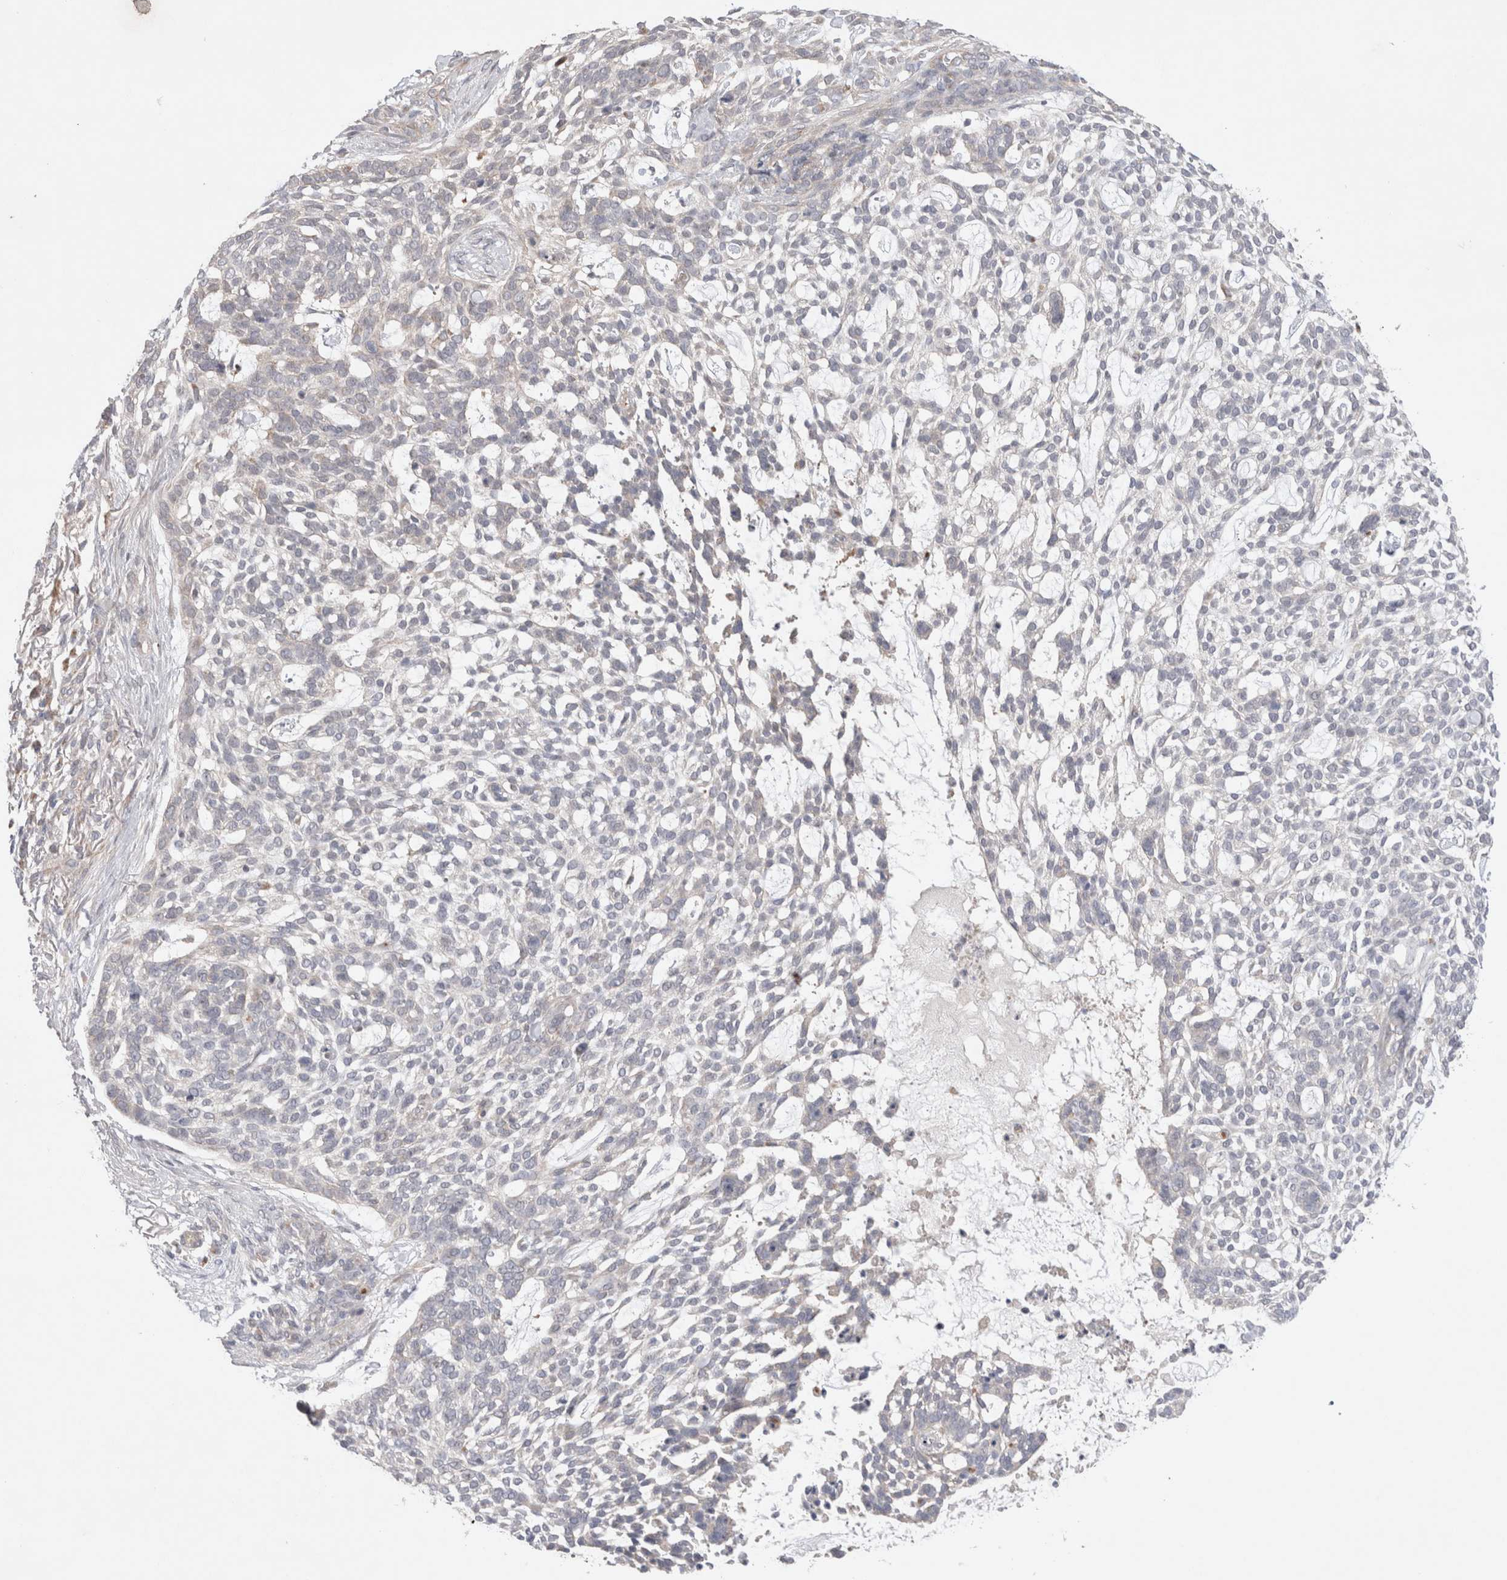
{"staining": {"intensity": "negative", "quantity": "none", "location": "none"}, "tissue": "skin cancer", "cell_type": "Tumor cells", "image_type": "cancer", "snomed": [{"axis": "morphology", "description": "Basal cell carcinoma"}, {"axis": "topography", "description": "Skin"}], "caption": "IHC of human basal cell carcinoma (skin) exhibits no expression in tumor cells.", "gene": "GSDMB", "patient": {"sex": "female", "age": 64}}